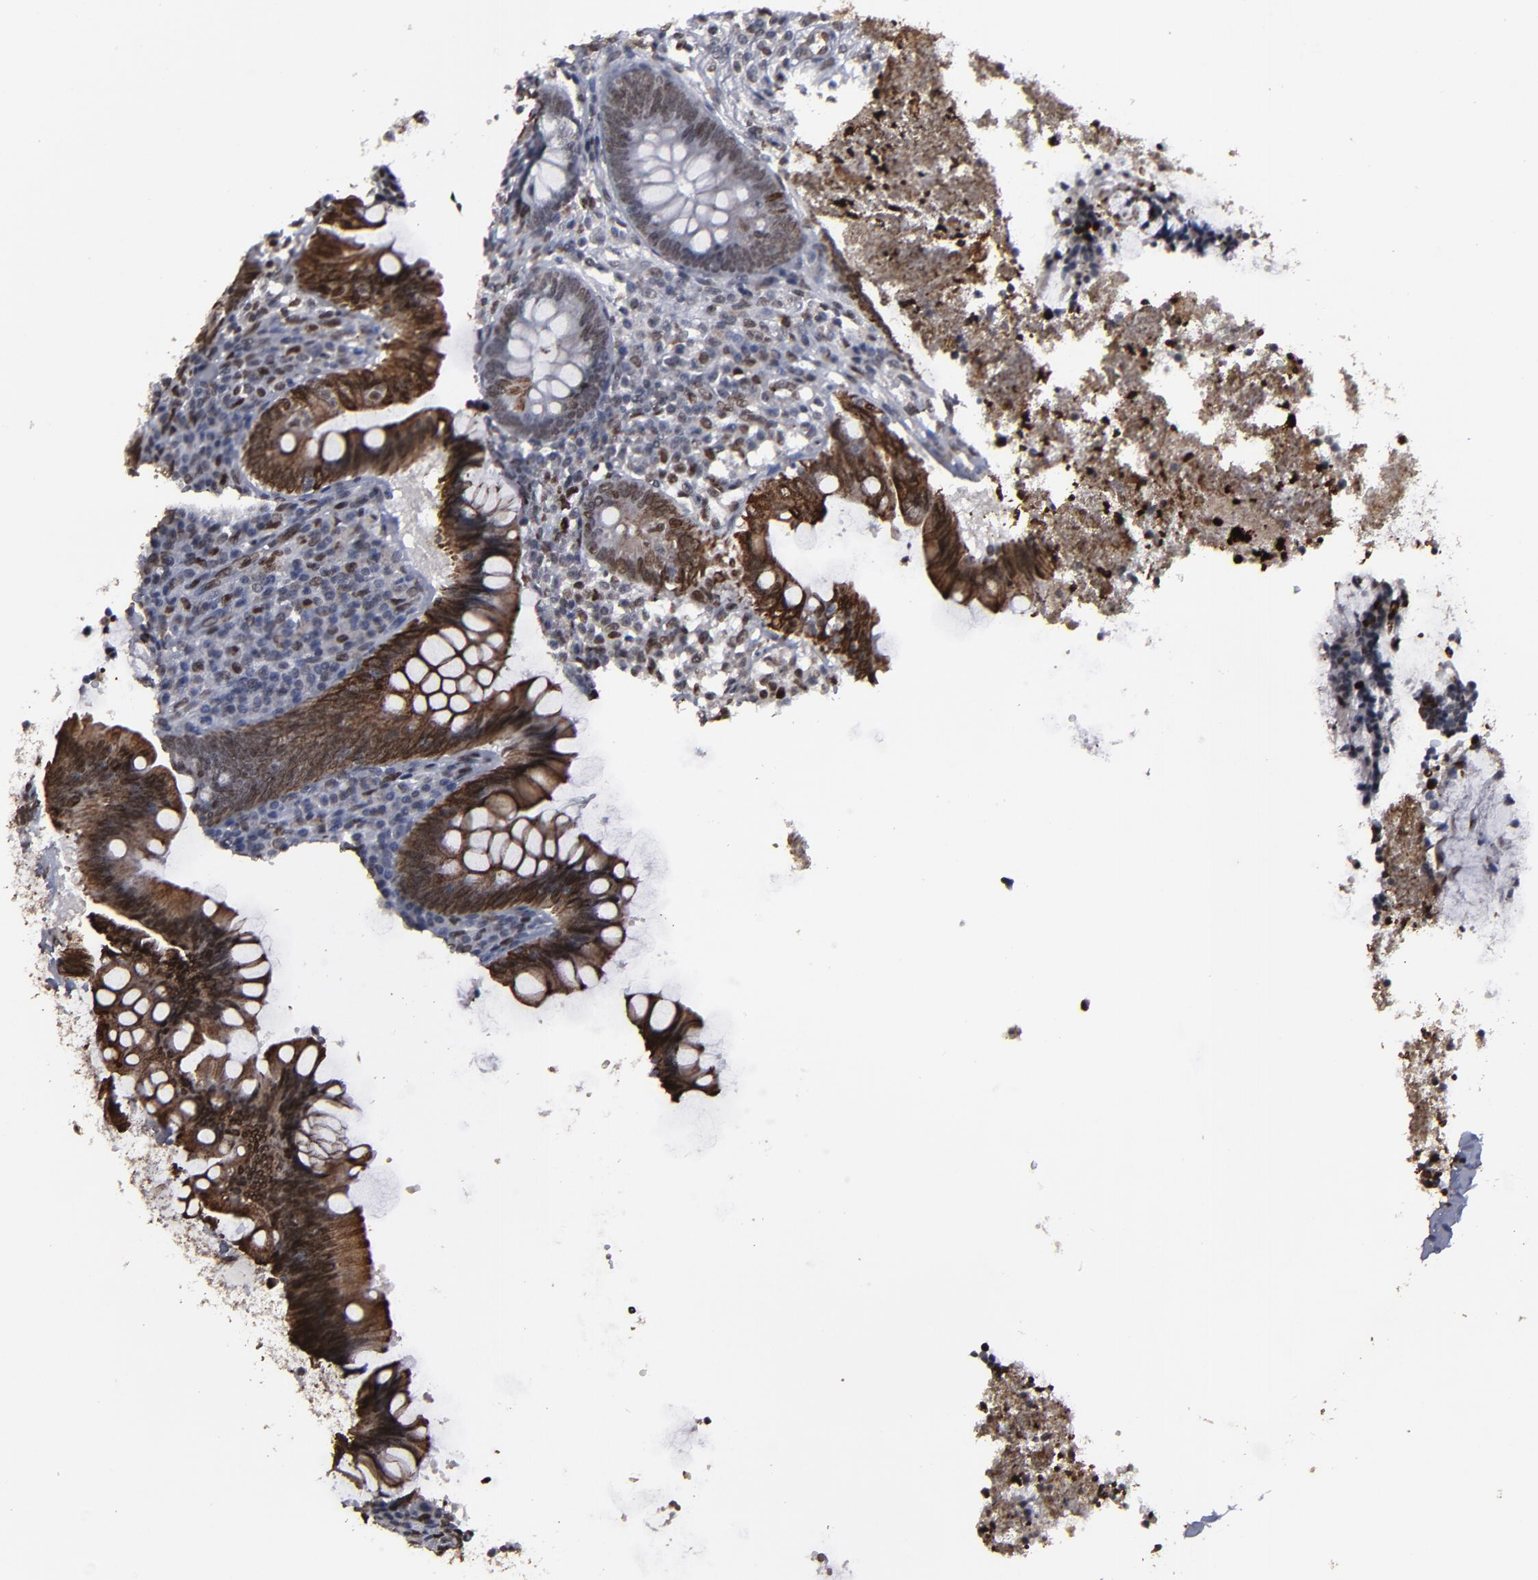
{"staining": {"intensity": "strong", "quantity": "25%-75%", "location": "cytoplasmic/membranous,nuclear"}, "tissue": "appendix", "cell_type": "Glandular cells", "image_type": "normal", "snomed": [{"axis": "morphology", "description": "Normal tissue, NOS"}, {"axis": "topography", "description": "Appendix"}], "caption": "Immunohistochemistry micrograph of benign appendix: appendix stained using immunohistochemistry shows high levels of strong protein expression localized specifically in the cytoplasmic/membranous,nuclear of glandular cells, appearing as a cytoplasmic/membranous,nuclear brown color.", "gene": "BAZ1A", "patient": {"sex": "female", "age": 66}}